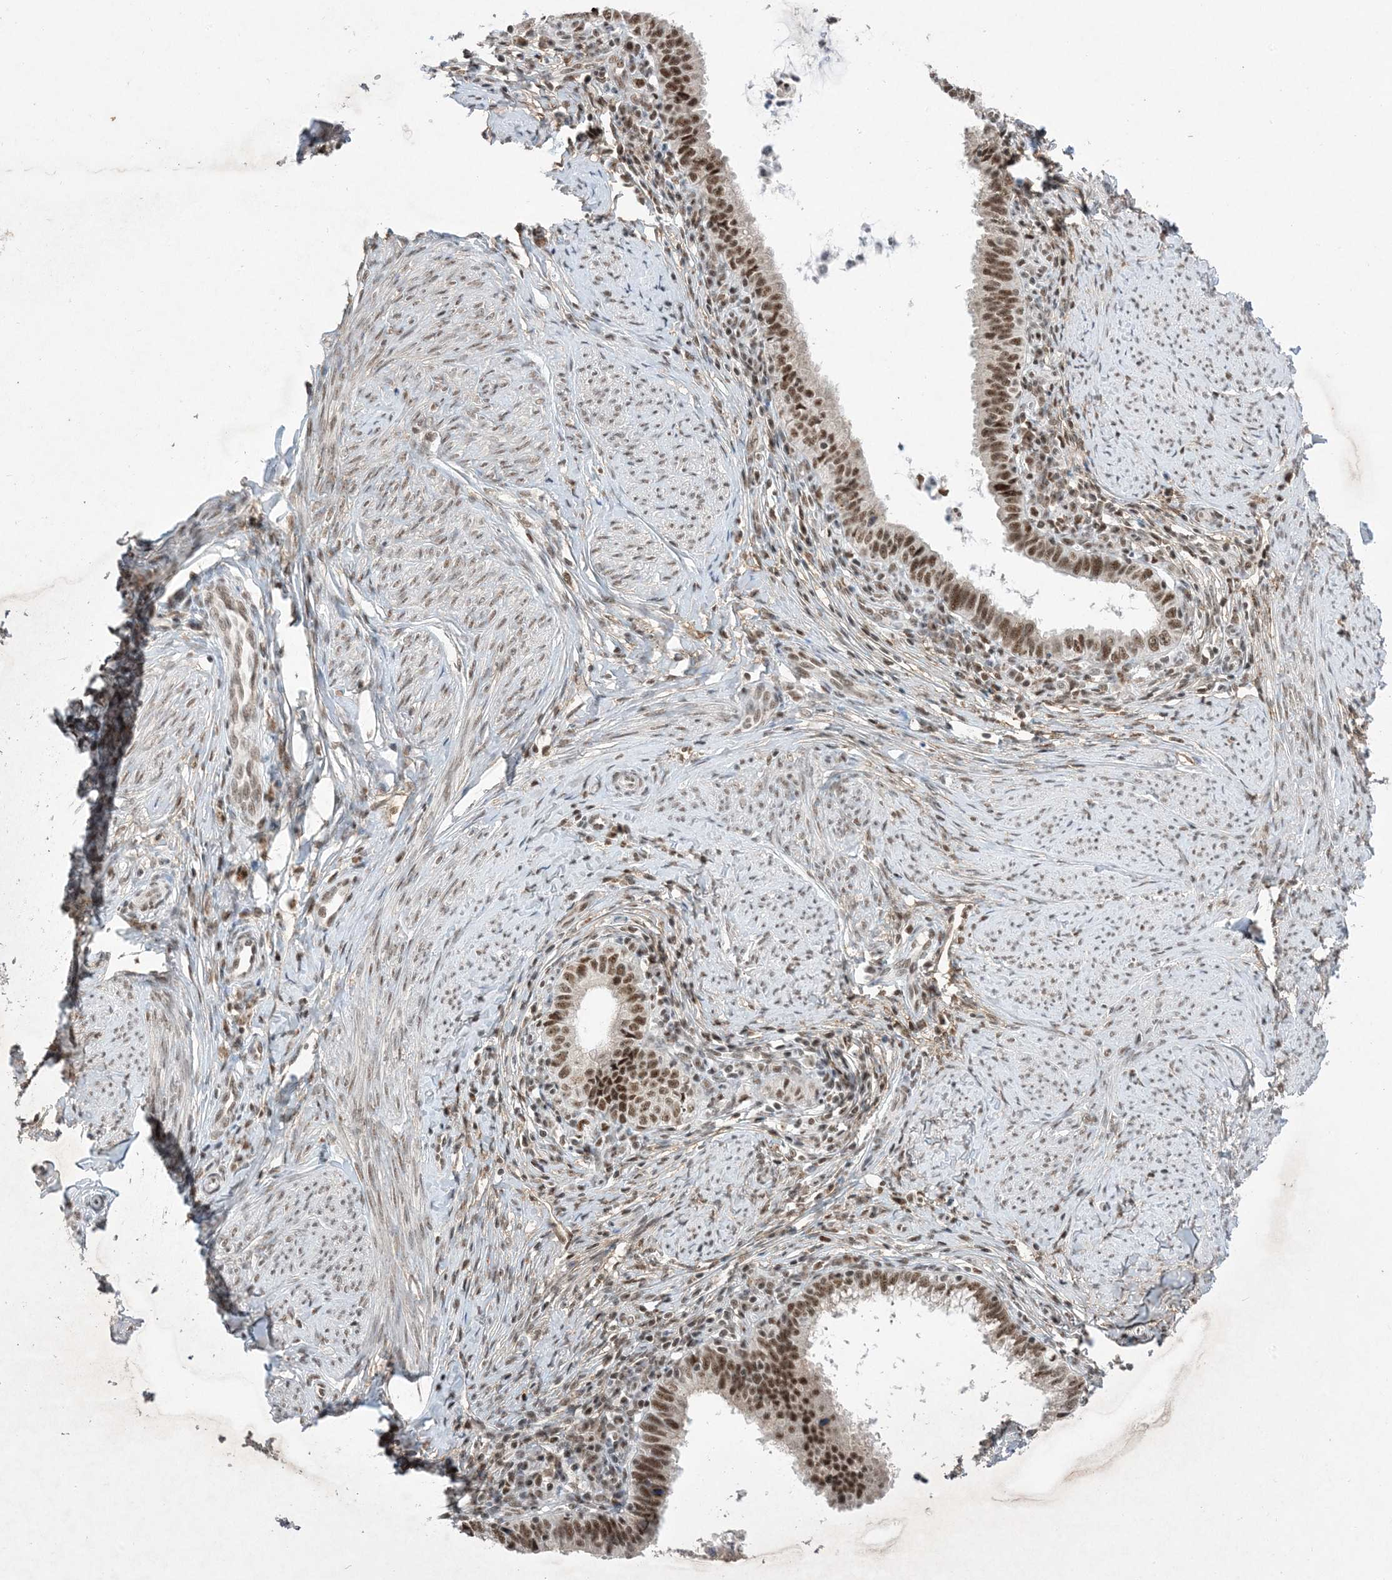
{"staining": {"intensity": "moderate", "quantity": ">75%", "location": "nuclear"}, "tissue": "cervical cancer", "cell_type": "Tumor cells", "image_type": "cancer", "snomed": [{"axis": "morphology", "description": "Adenocarcinoma, NOS"}, {"axis": "topography", "description": "Cervix"}], "caption": "Immunohistochemistry (DAB (3,3'-diaminobenzidine)) staining of cervical adenocarcinoma displays moderate nuclear protein expression in approximately >75% of tumor cells. The protein of interest is stained brown, and the nuclei are stained in blue (DAB IHC with brightfield microscopy, high magnification).", "gene": "SF3A3", "patient": {"sex": "female", "age": 36}}